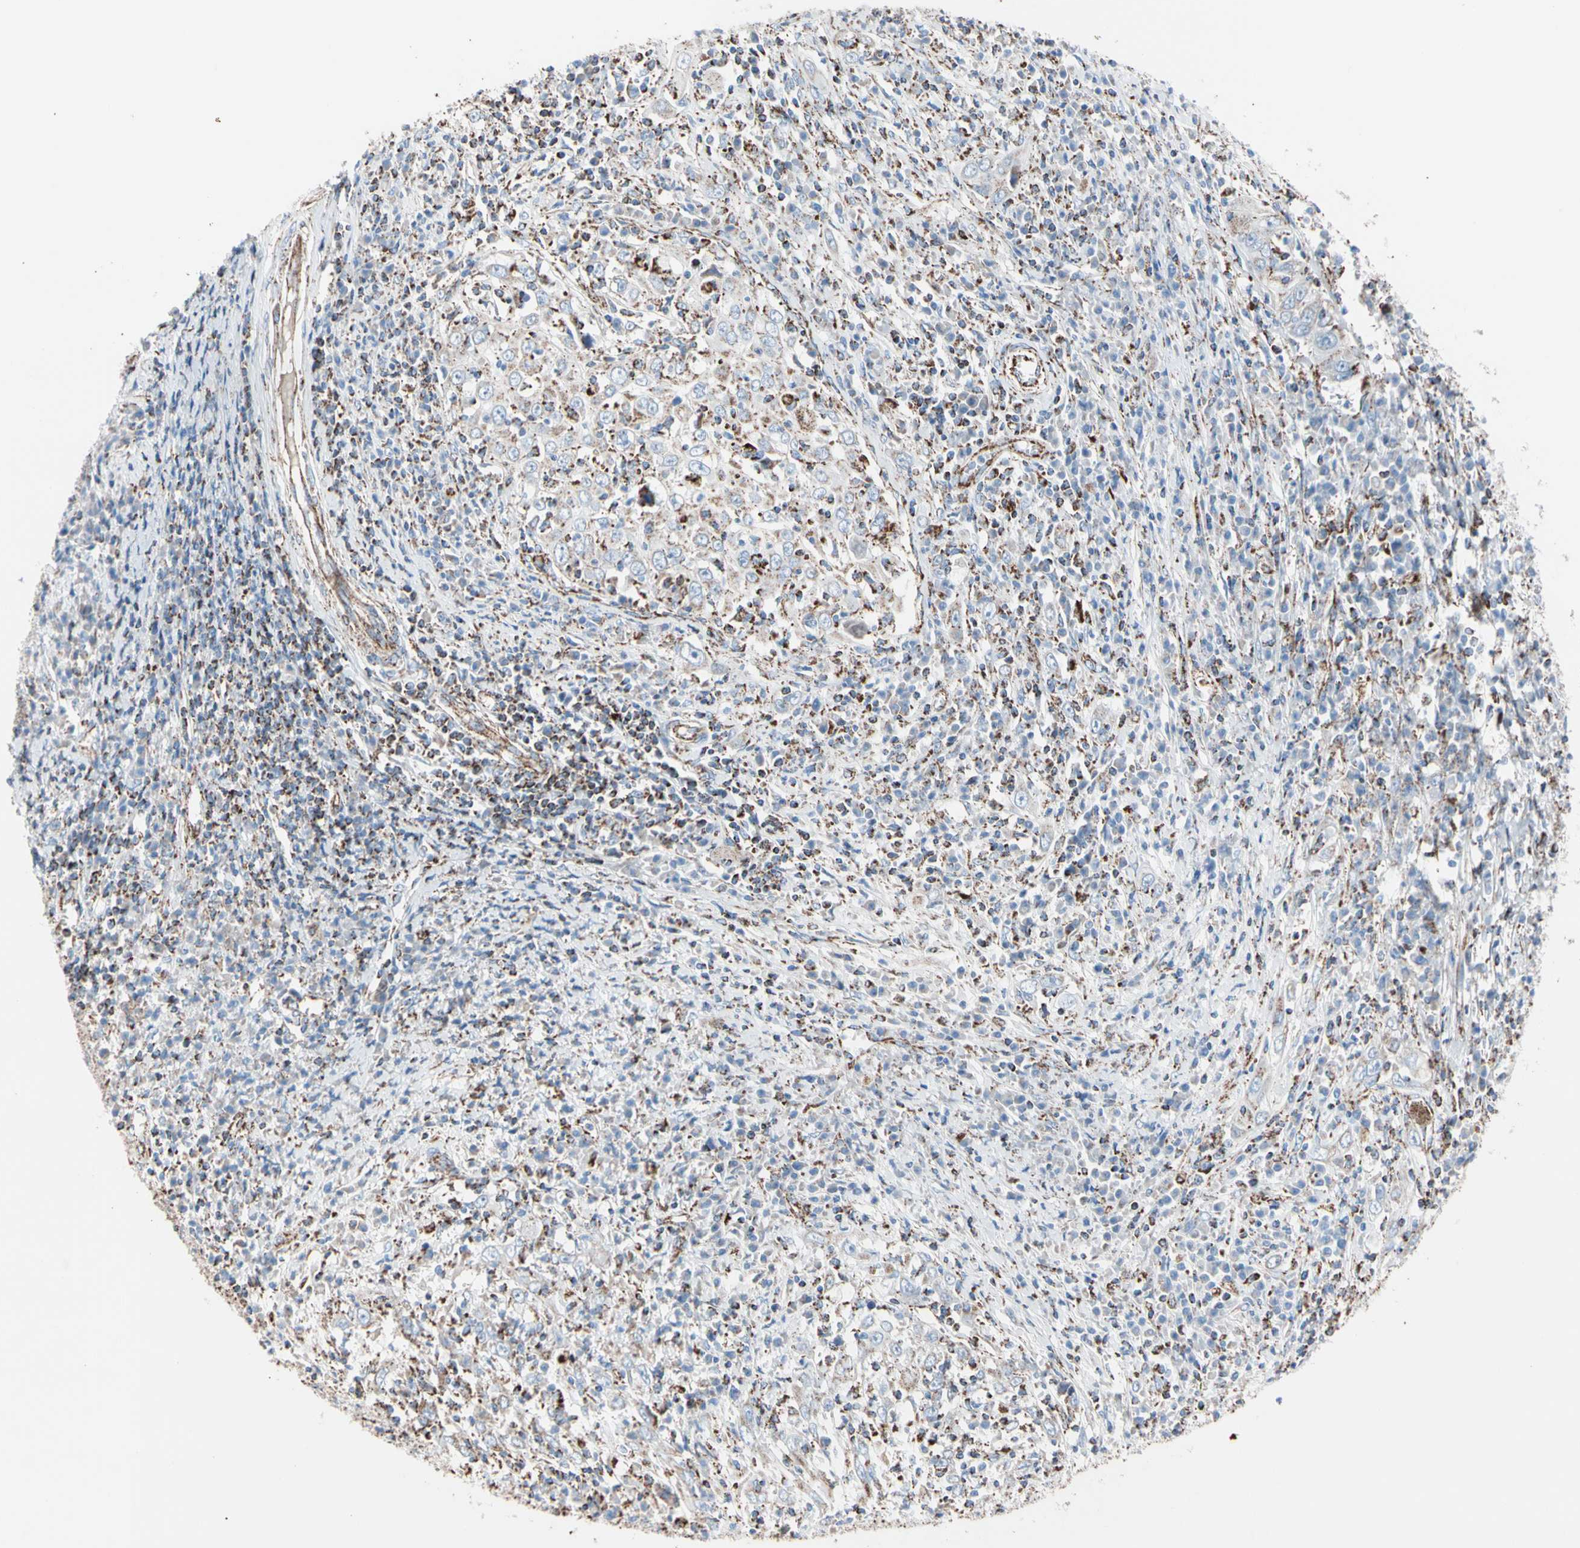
{"staining": {"intensity": "strong", "quantity": "25%-75%", "location": "cytoplasmic/membranous"}, "tissue": "cervical cancer", "cell_type": "Tumor cells", "image_type": "cancer", "snomed": [{"axis": "morphology", "description": "Squamous cell carcinoma, NOS"}, {"axis": "topography", "description": "Cervix"}], "caption": "Tumor cells show high levels of strong cytoplasmic/membranous staining in about 25%-75% of cells in cervical cancer. (IHC, brightfield microscopy, high magnification).", "gene": "HK1", "patient": {"sex": "female", "age": 46}}